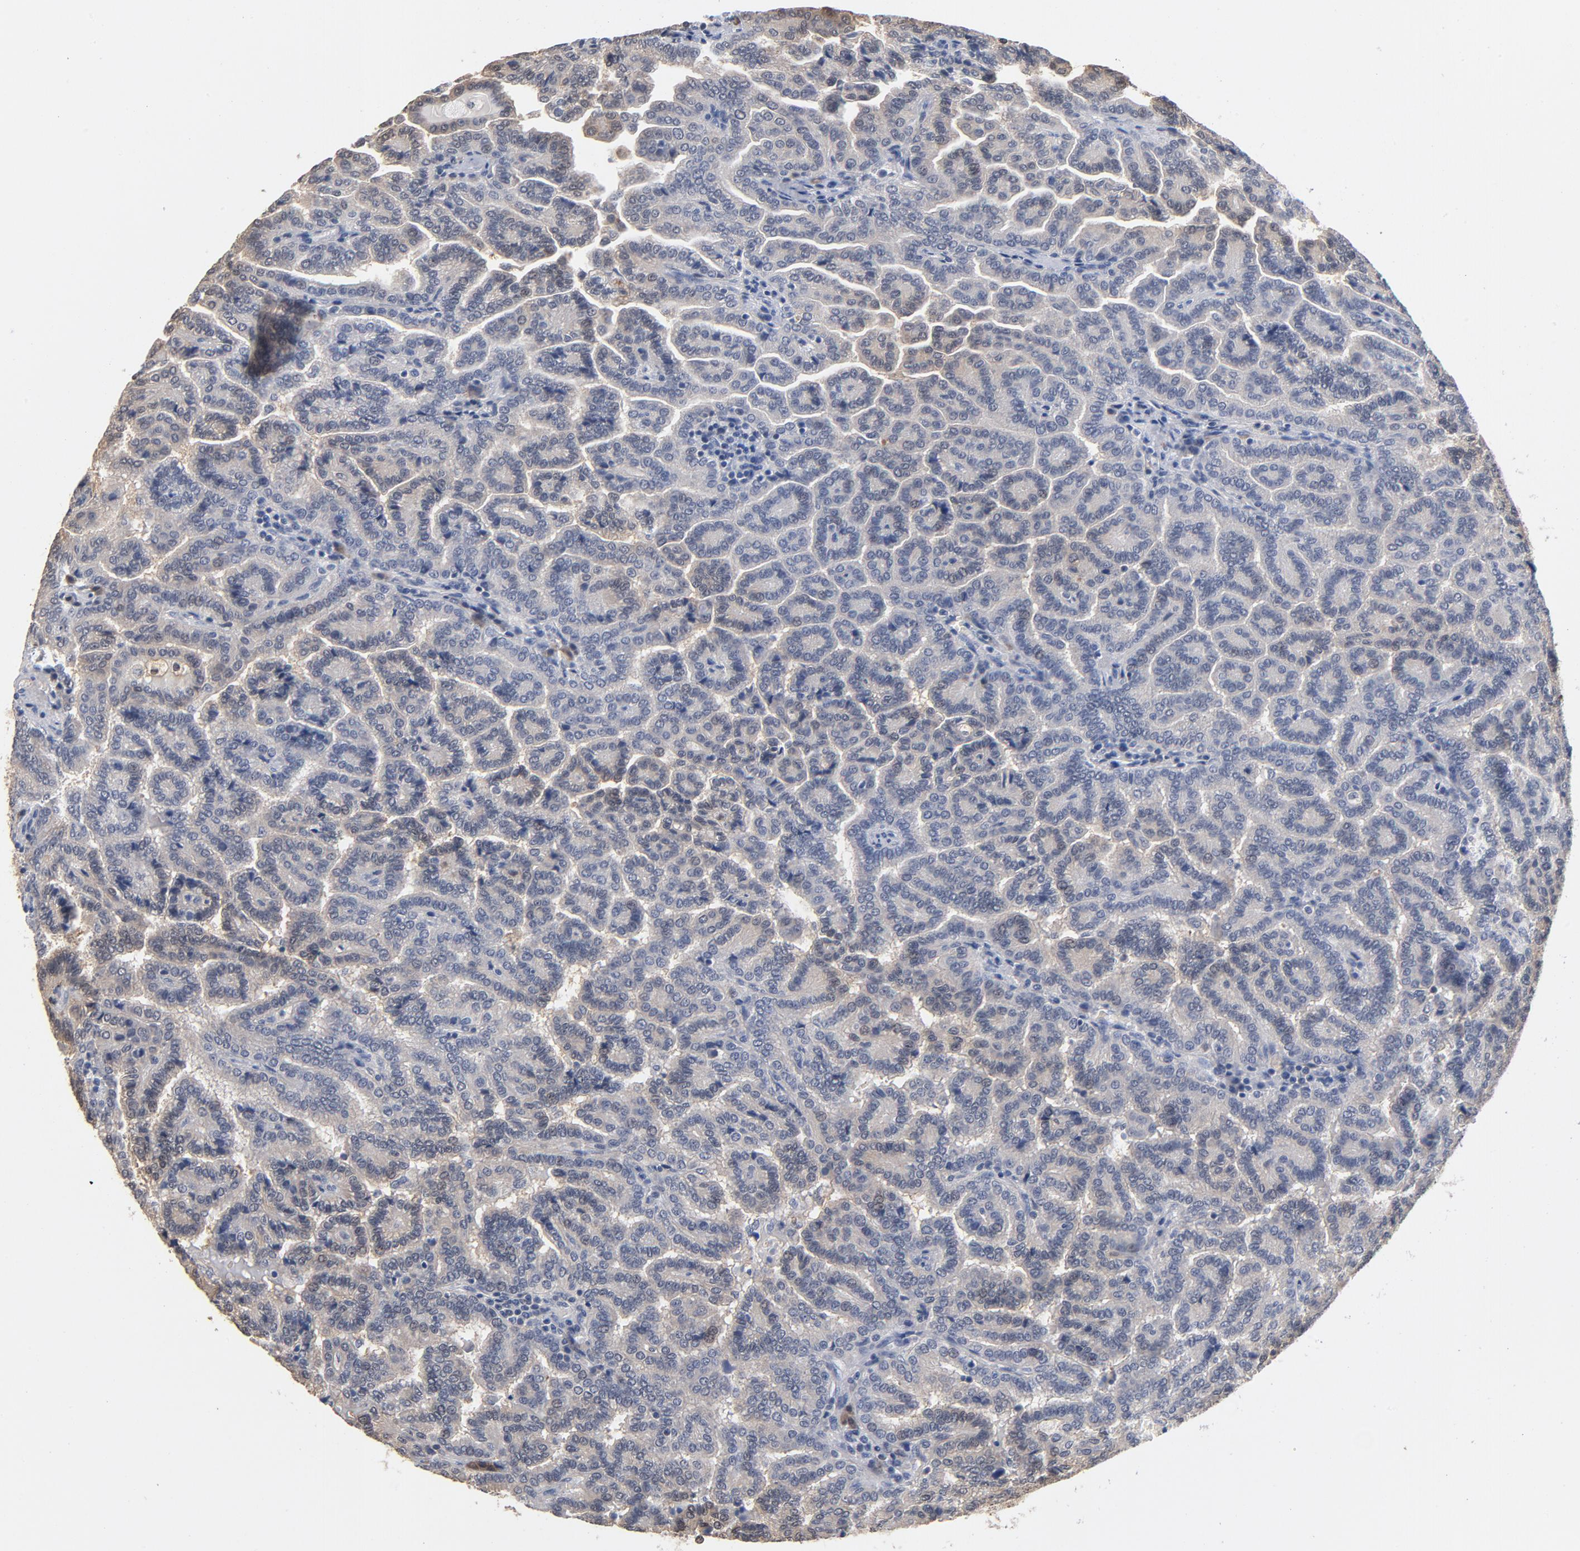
{"staining": {"intensity": "weak", "quantity": "<25%", "location": "cytoplasmic/membranous"}, "tissue": "renal cancer", "cell_type": "Tumor cells", "image_type": "cancer", "snomed": [{"axis": "morphology", "description": "Adenocarcinoma, NOS"}, {"axis": "topography", "description": "Kidney"}], "caption": "Tumor cells show no significant staining in renal cancer (adenocarcinoma).", "gene": "MIF", "patient": {"sex": "male", "age": 61}}